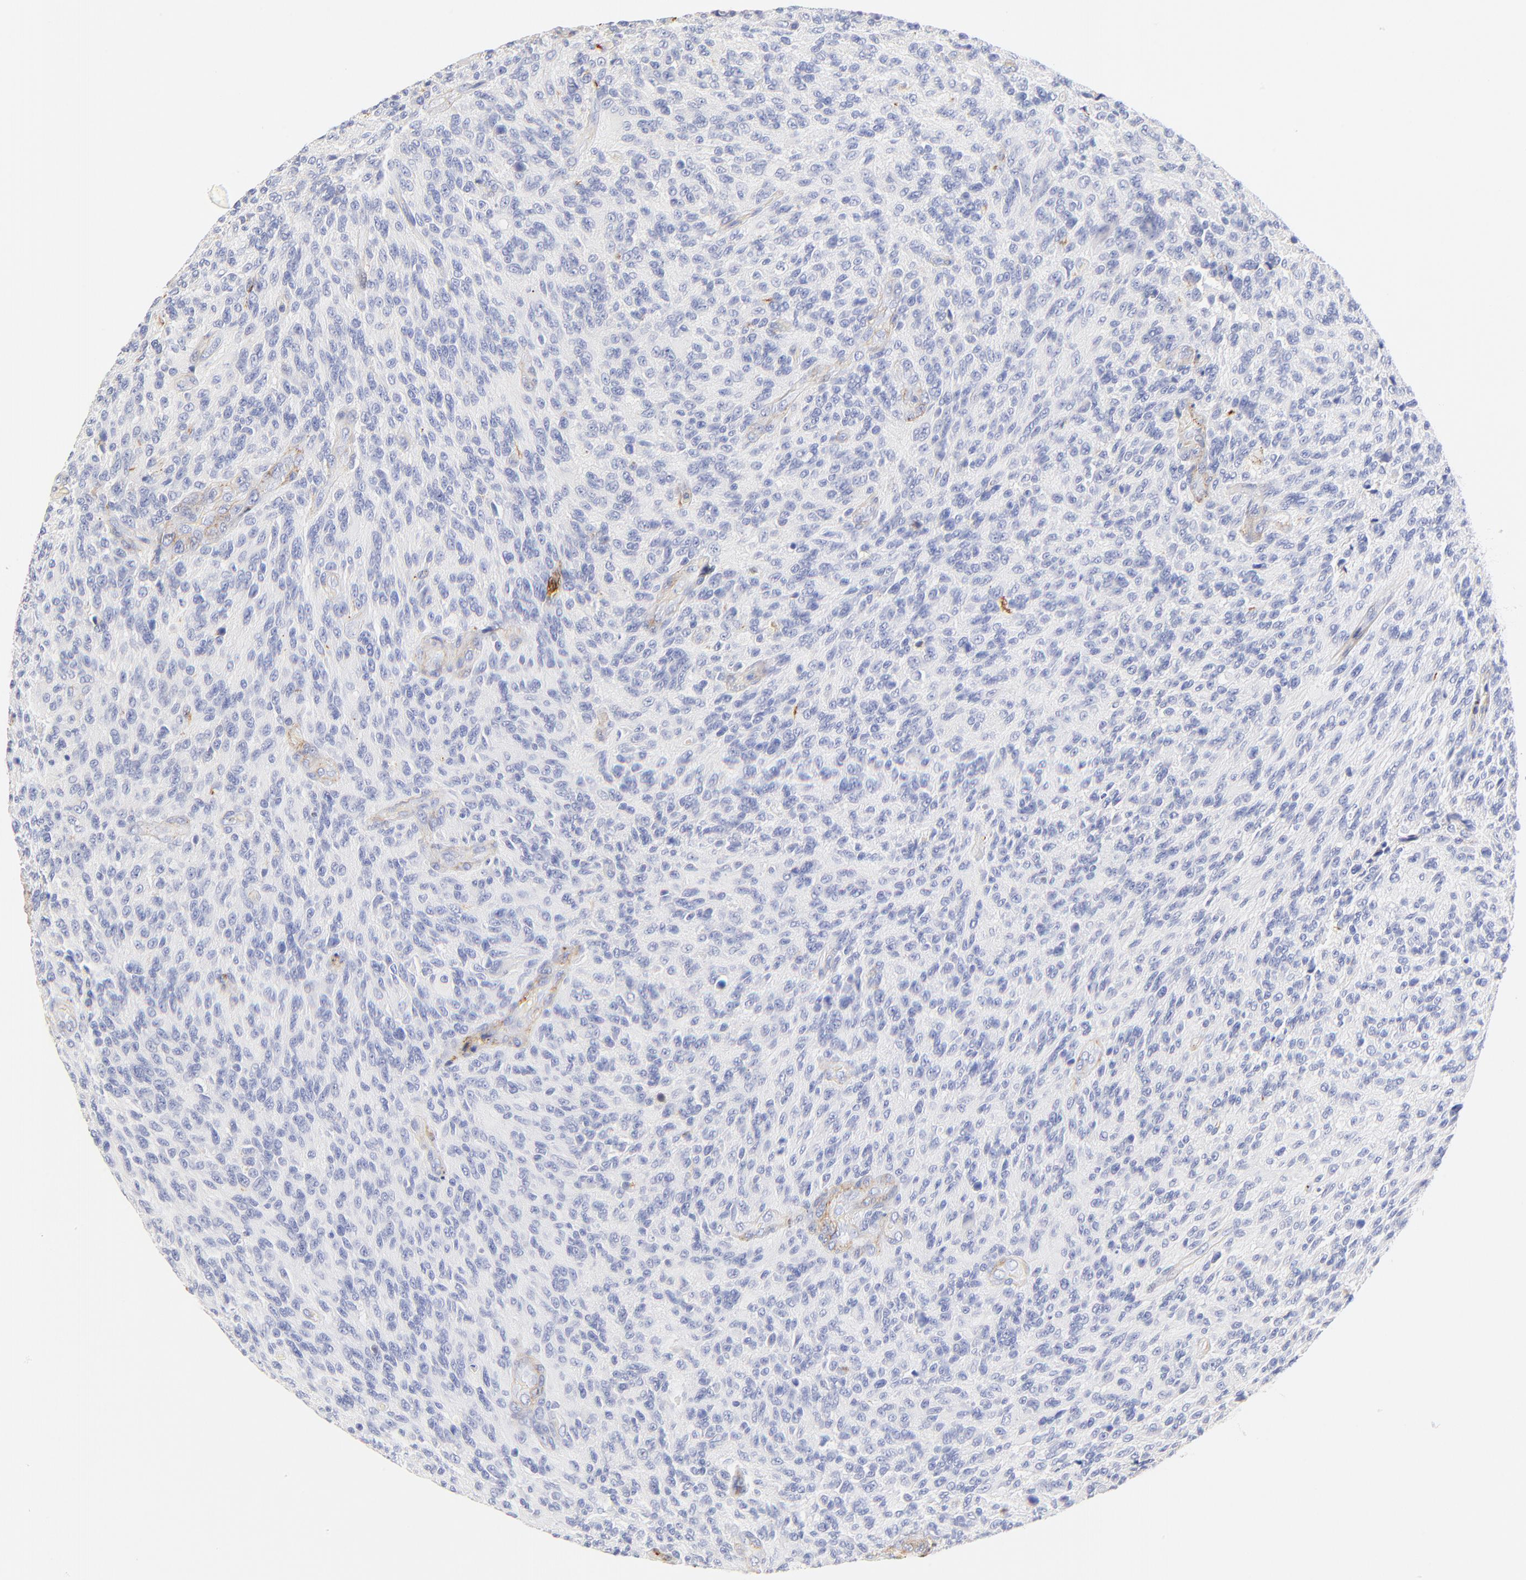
{"staining": {"intensity": "negative", "quantity": "none", "location": "none"}, "tissue": "glioma", "cell_type": "Tumor cells", "image_type": "cancer", "snomed": [{"axis": "morphology", "description": "Normal tissue, NOS"}, {"axis": "morphology", "description": "Glioma, malignant, High grade"}, {"axis": "topography", "description": "Cerebral cortex"}], "caption": "IHC micrograph of human glioma stained for a protein (brown), which displays no positivity in tumor cells. (Stains: DAB immunohistochemistry with hematoxylin counter stain, Microscopy: brightfield microscopy at high magnification).", "gene": "MDGA2", "patient": {"sex": "male", "age": 56}}